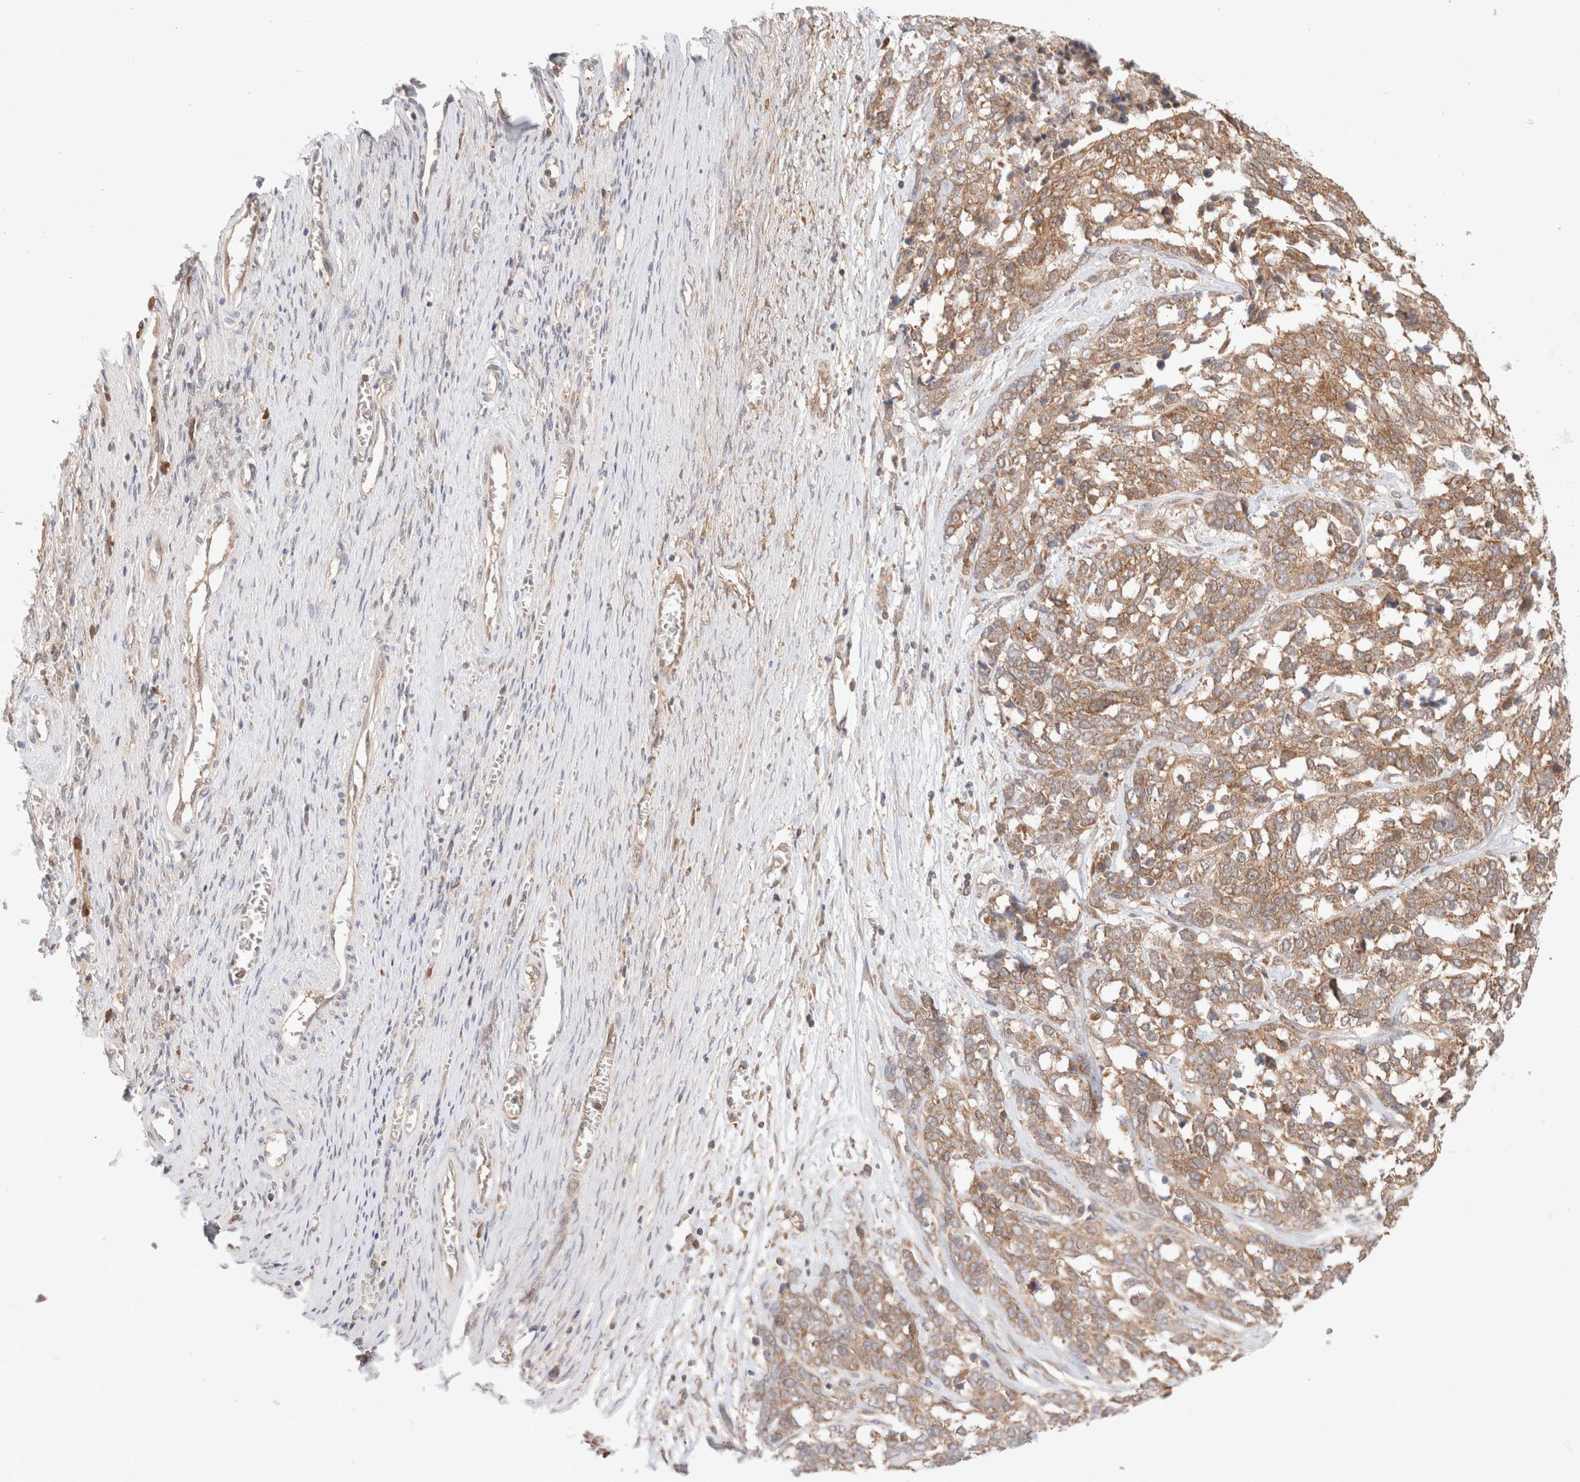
{"staining": {"intensity": "moderate", "quantity": ">75%", "location": "cytoplasmic/membranous"}, "tissue": "ovarian cancer", "cell_type": "Tumor cells", "image_type": "cancer", "snomed": [{"axis": "morphology", "description": "Cystadenocarcinoma, serous, NOS"}, {"axis": "topography", "description": "Ovary"}], "caption": "Serous cystadenocarcinoma (ovarian) stained with DAB immunohistochemistry displays medium levels of moderate cytoplasmic/membranous positivity in approximately >75% of tumor cells.", "gene": "XKR4", "patient": {"sex": "female", "age": 44}}